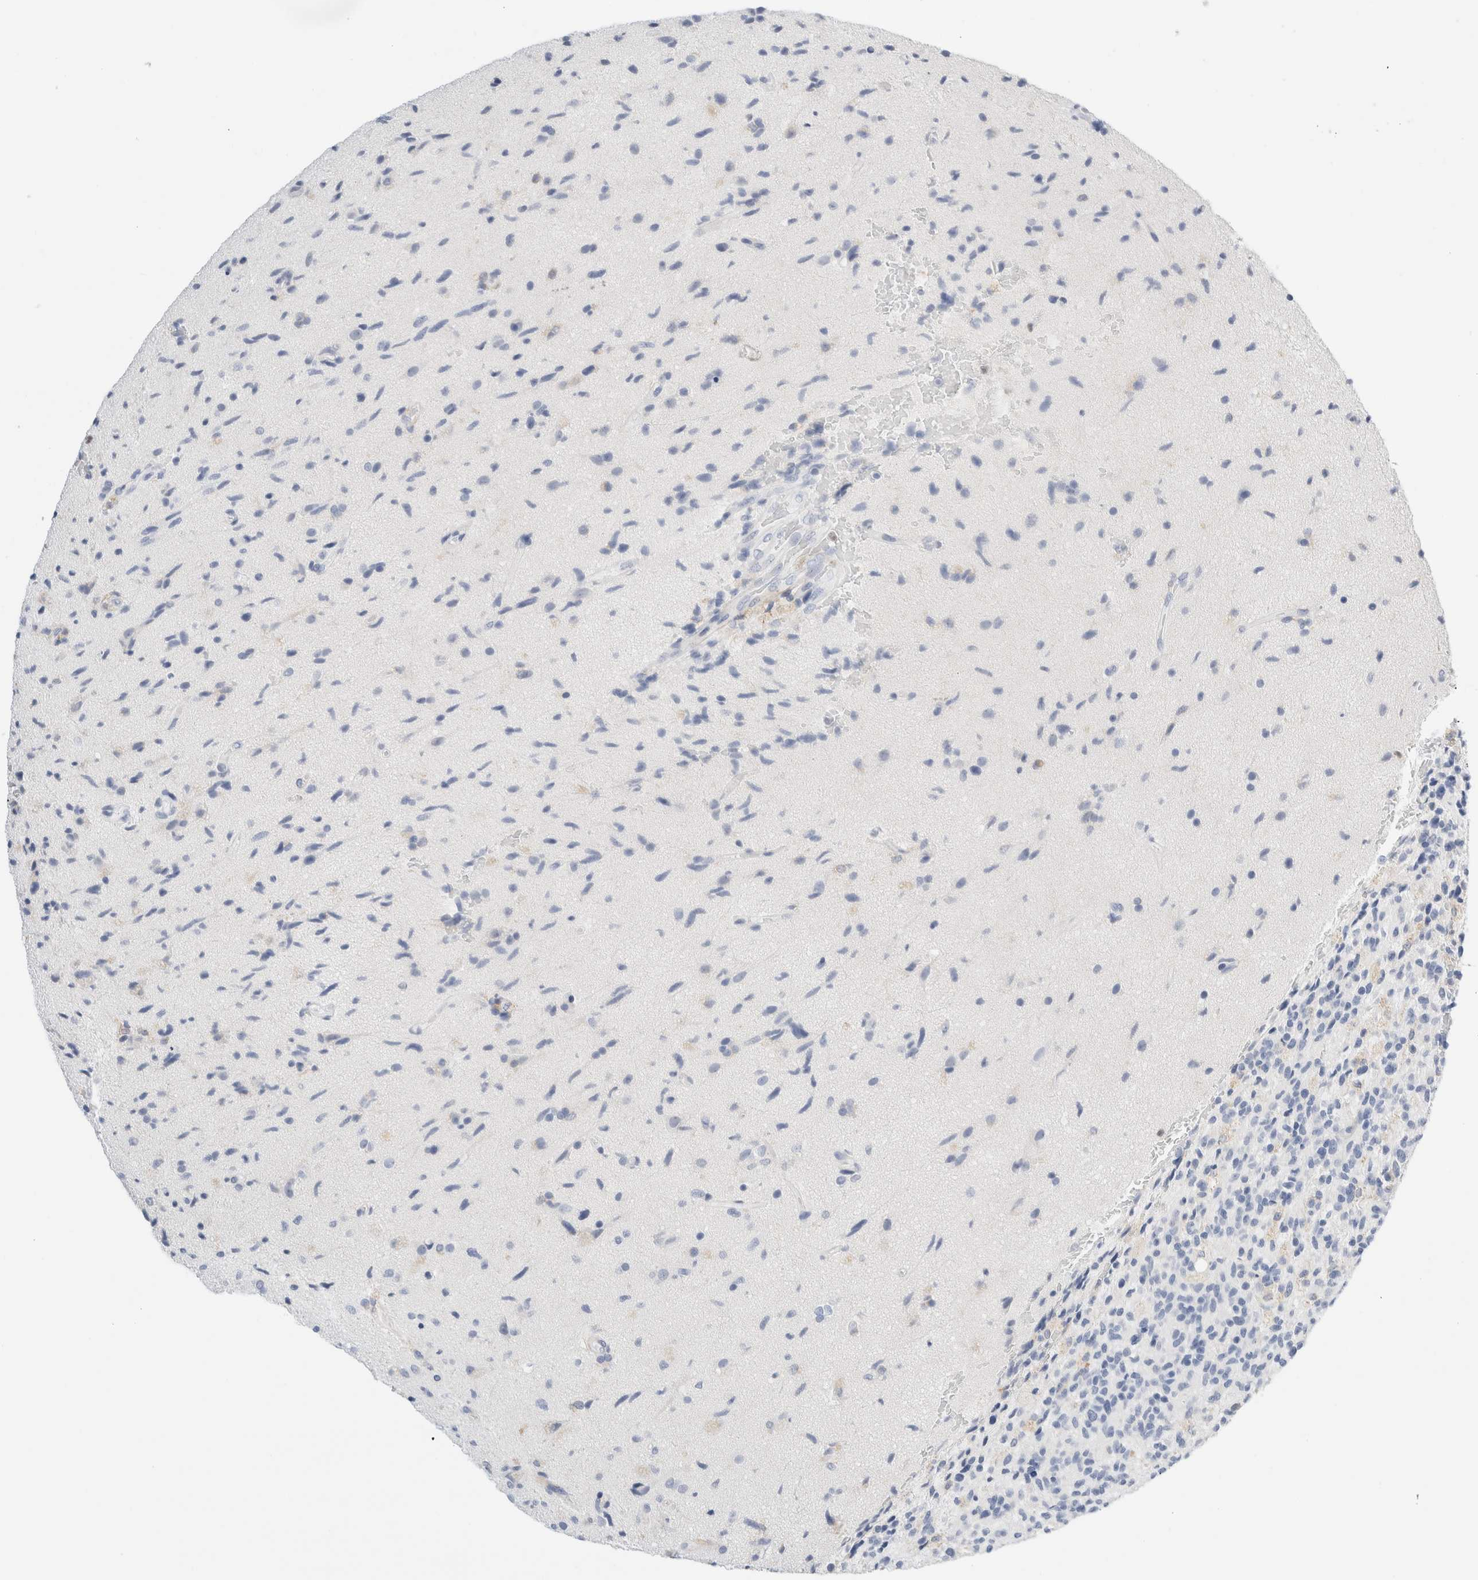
{"staining": {"intensity": "negative", "quantity": "none", "location": "none"}, "tissue": "glioma", "cell_type": "Tumor cells", "image_type": "cancer", "snomed": [{"axis": "morphology", "description": "Glioma, malignant, High grade"}, {"axis": "topography", "description": "Brain"}], "caption": "Immunohistochemistry of malignant high-grade glioma reveals no staining in tumor cells.", "gene": "ADAM30", "patient": {"sex": "male", "age": 72}}